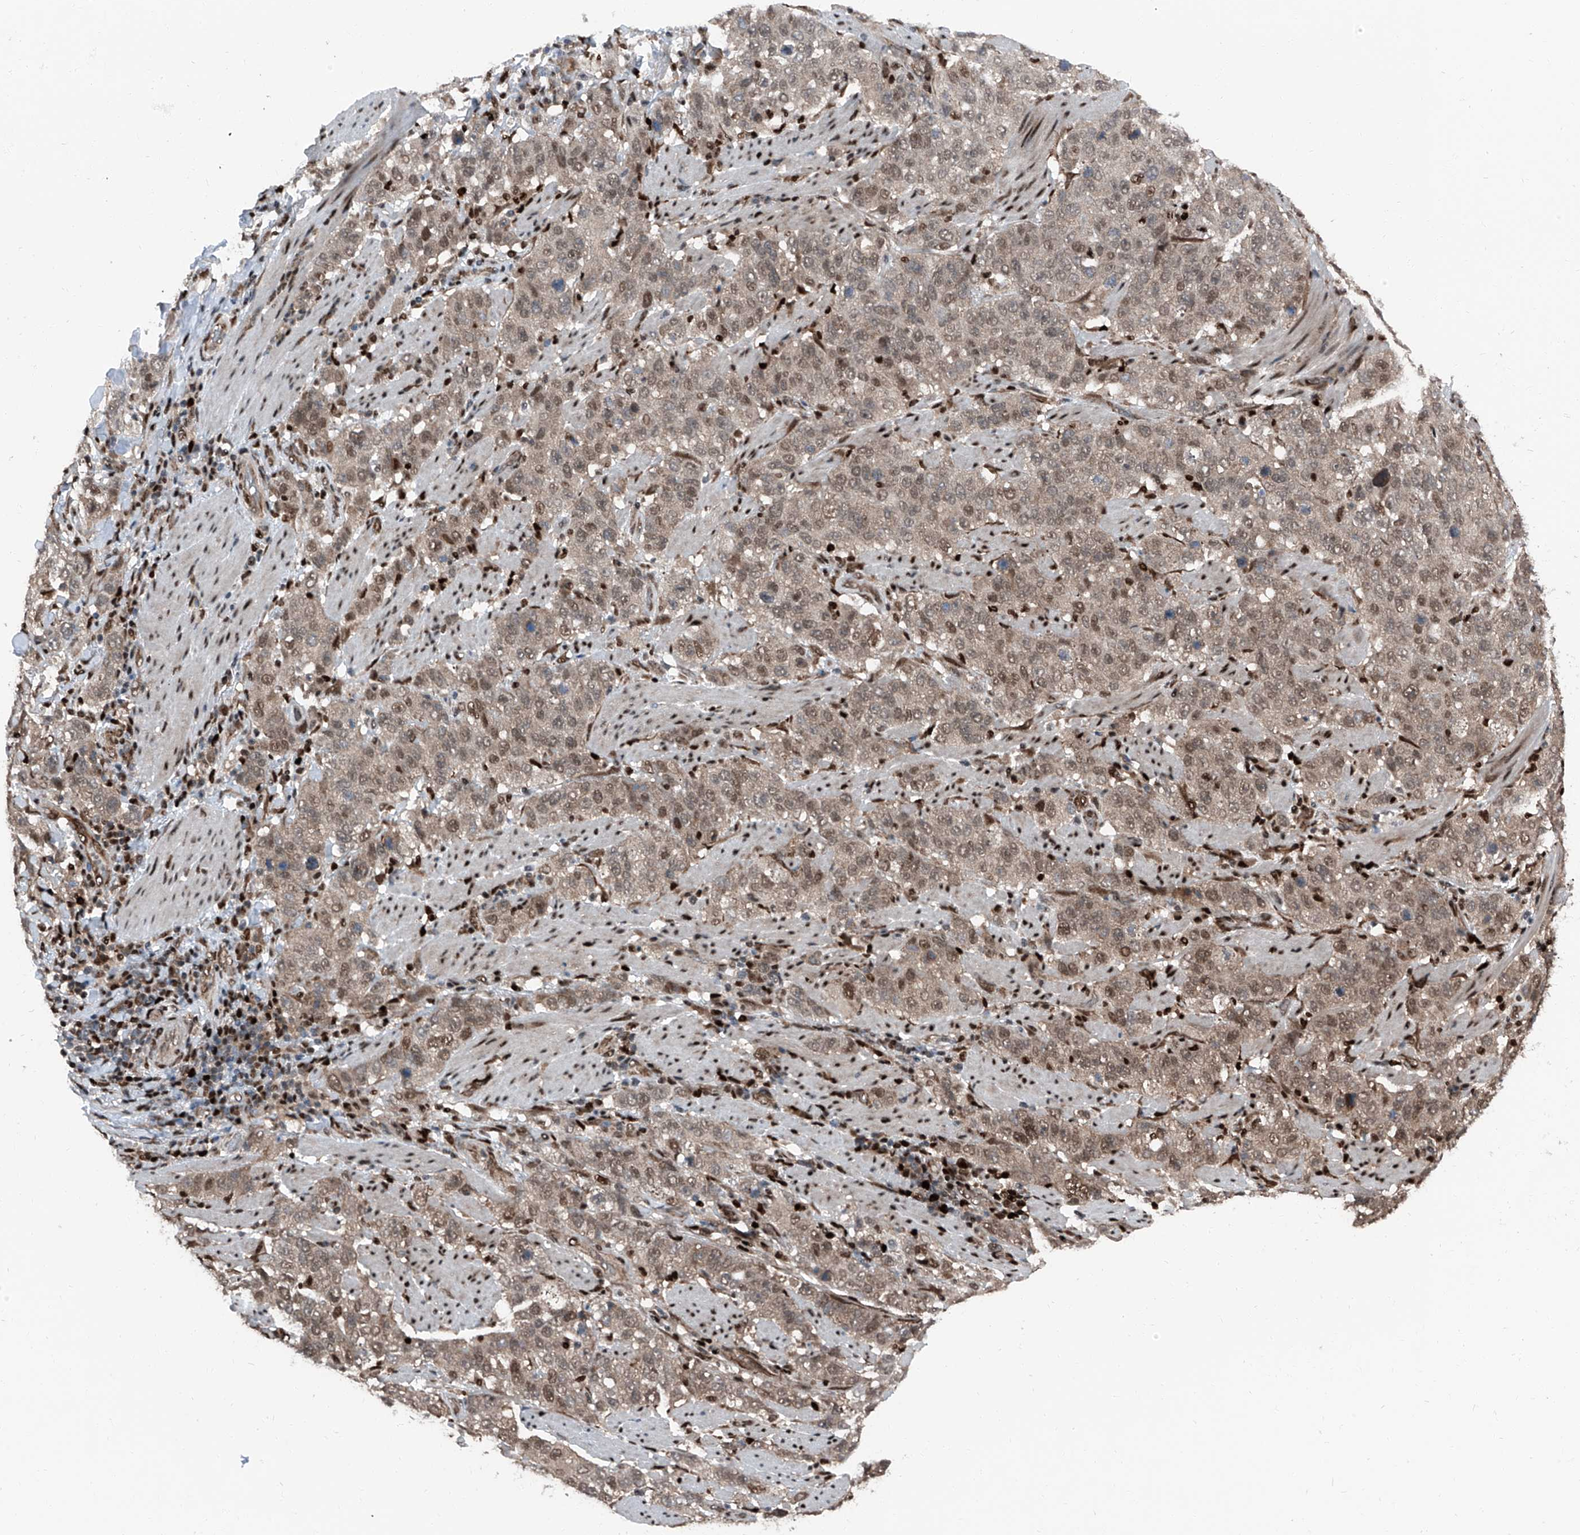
{"staining": {"intensity": "moderate", "quantity": ">75%", "location": "cytoplasmic/membranous,nuclear"}, "tissue": "stomach cancer", "cell_type": "Tumor cells", "image_type": "cancer", "snomed": [{"axis": "morphology", "description": "Adenocarcinoma, NOS"}, {"axis": "topography", "description": "Stomach"}], "caption": "Immunohistochemical staining of human adenocarcinoma (stomach) exhibits moderate cytoplasmic/membranous and nuclear protein positivity in about >75% of tumor cells.", "gene": "FKBP5", "patient": {"sex": "male", "age": 48}}